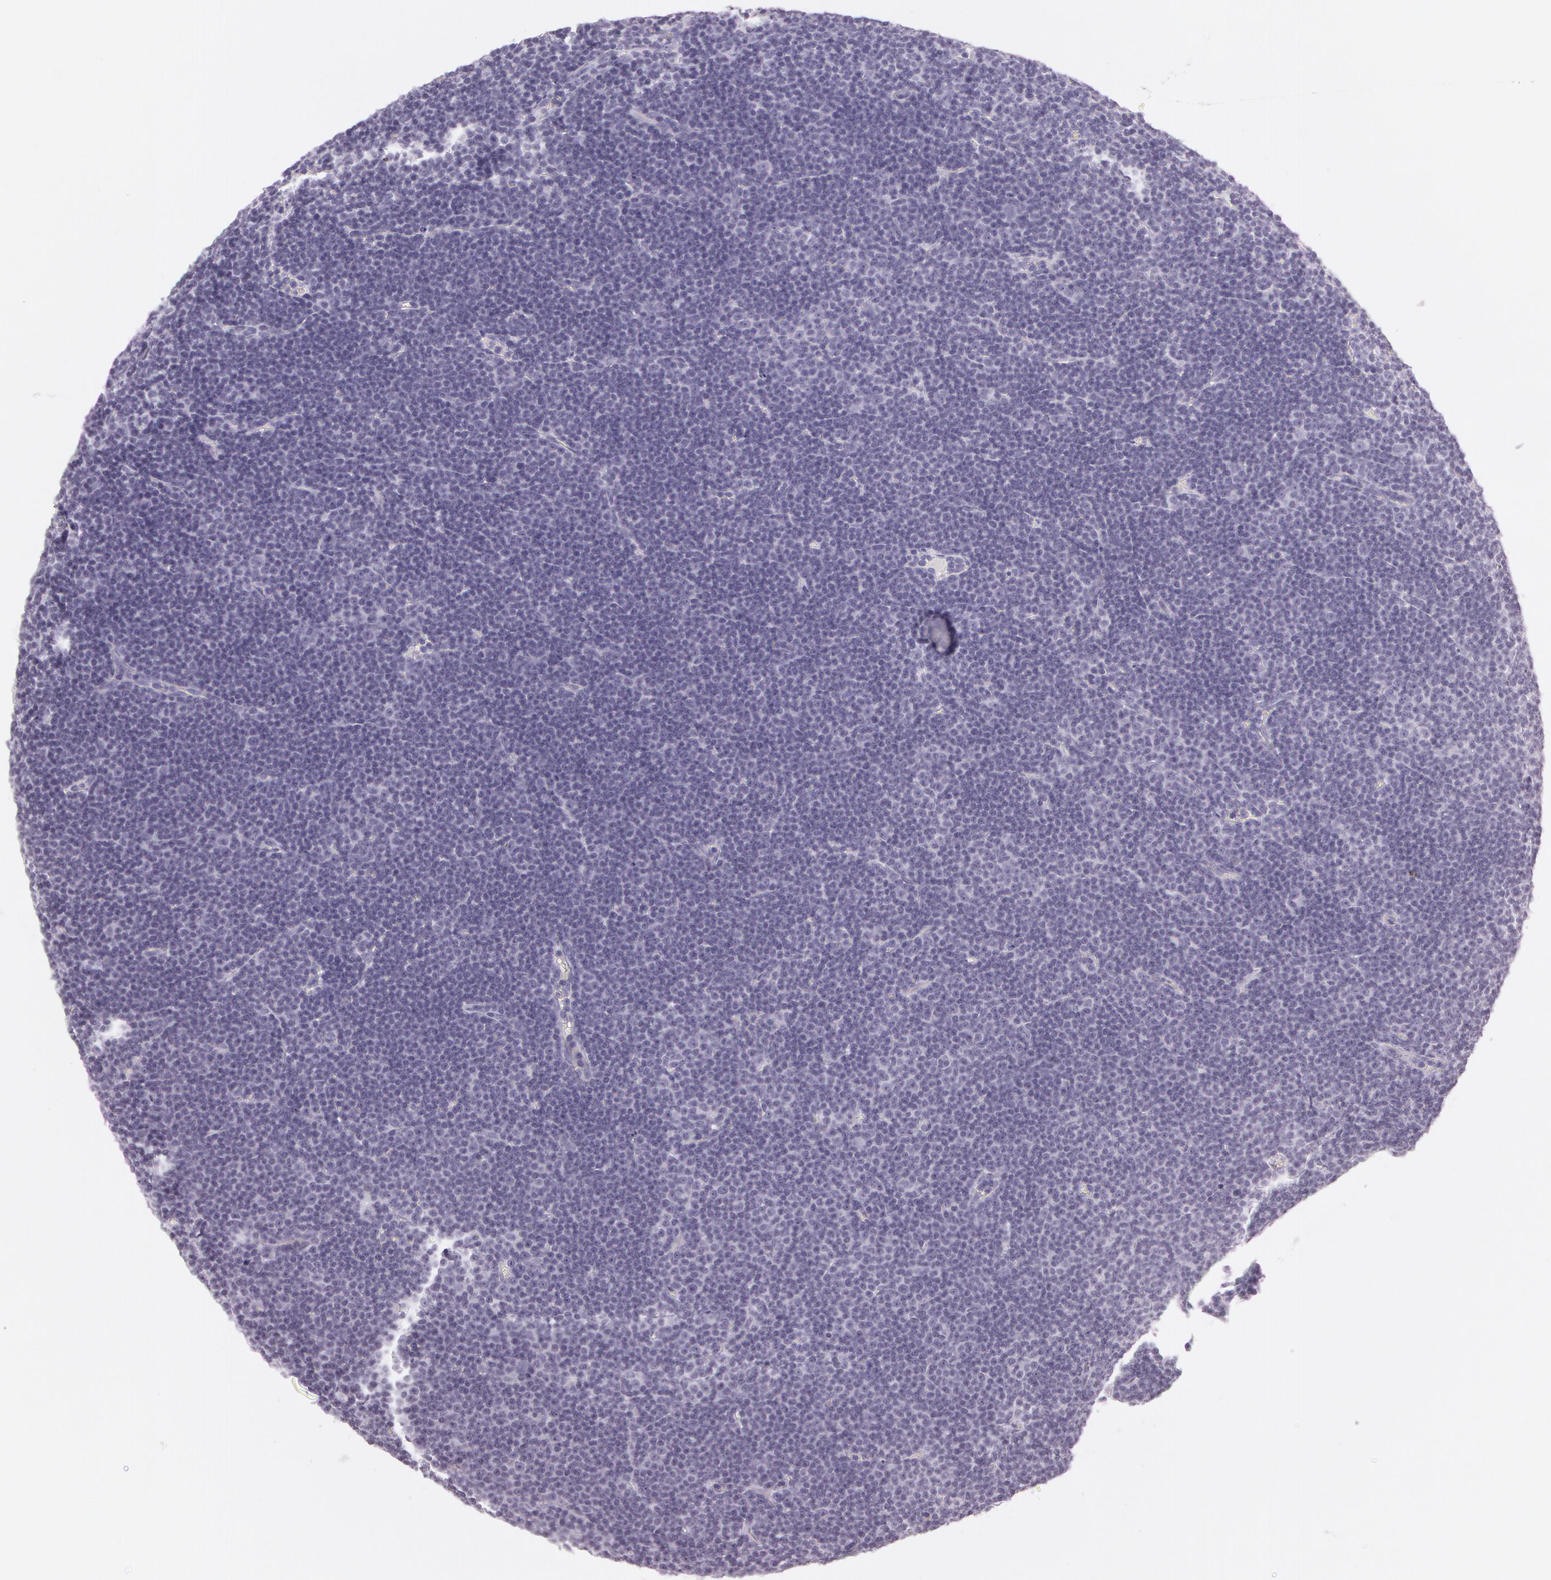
{"staining": {"intensity": "negative", "quantity": "none", "location": "none"}, "tissue": "lymphoma", "cell_type": "Tumor cells", "image_type": "cancer", "snomed": [{"axis": "morphology", "description": "Malignant lymphoma, non-Hodgkin's type, Low grade"}, {"axis": "topography", "description": "Lymph node"}], "caption": "Image shows no significant protein expression in tumor cells of low-grade malignant lymphoma, non-Hodgkin's type. (Immunohistochemistry (ihc), brightfield microscopy, high magnification).", "gene": "OTC", "patient": {"sex": "male", "age": 57}}